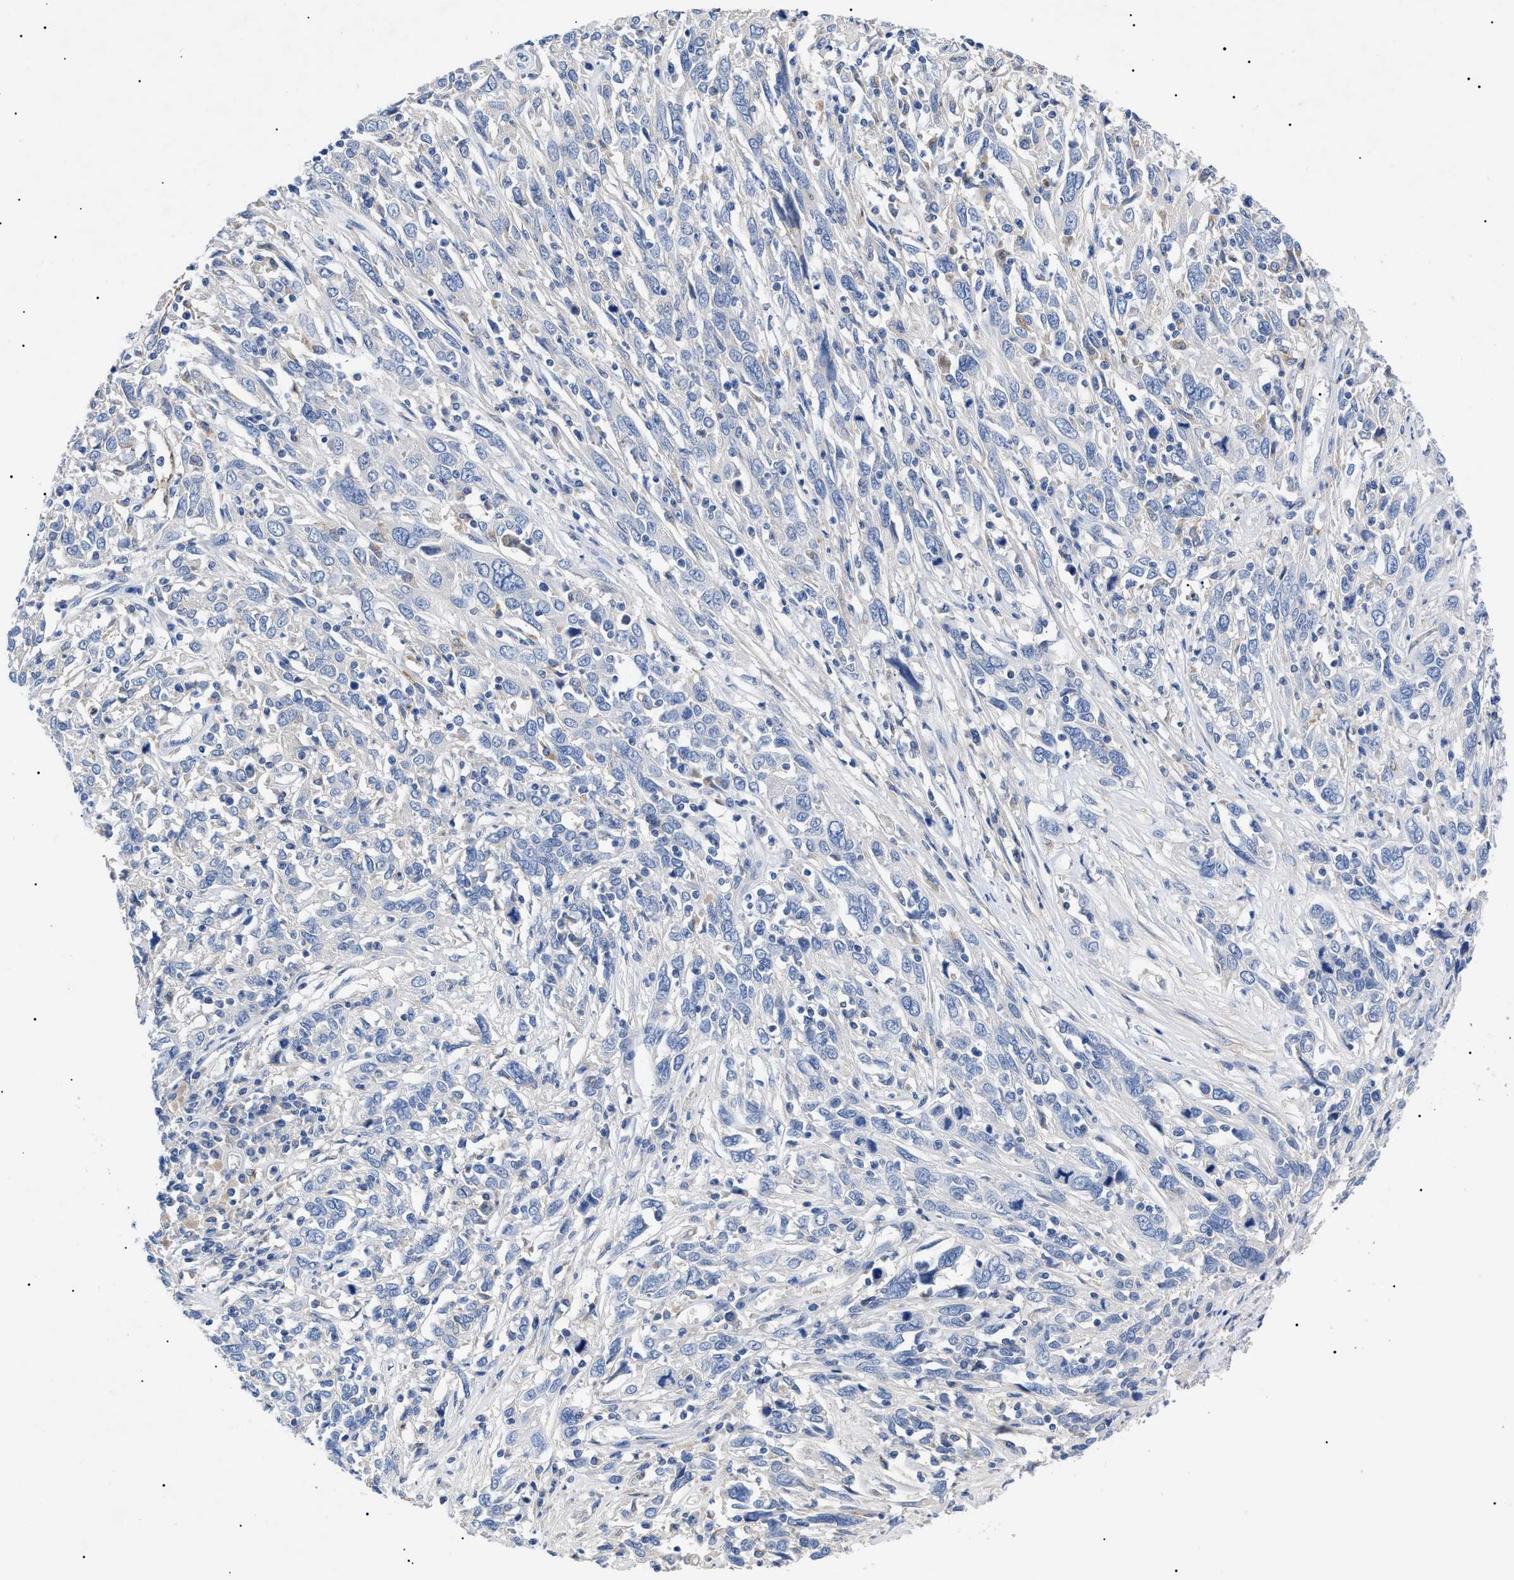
{"staining": {"intensity": "negative", "quantity": "none", "location": "none"}, "tissue": "cervical cancer", "cell_type": "Tumor cells", "image_type": "cancer", "snomed": [{"axis": "morphology", "description": "Squamous cell carcinoma, NOS"}, {"axis": "topography", "description": "Cervix"}], "caption": "Tumor cells show no significant staining in cervical cancer (squamous cell carcinoma).", "gene": "ACKR1", "patient": {"sex": "female", "age": 46}}